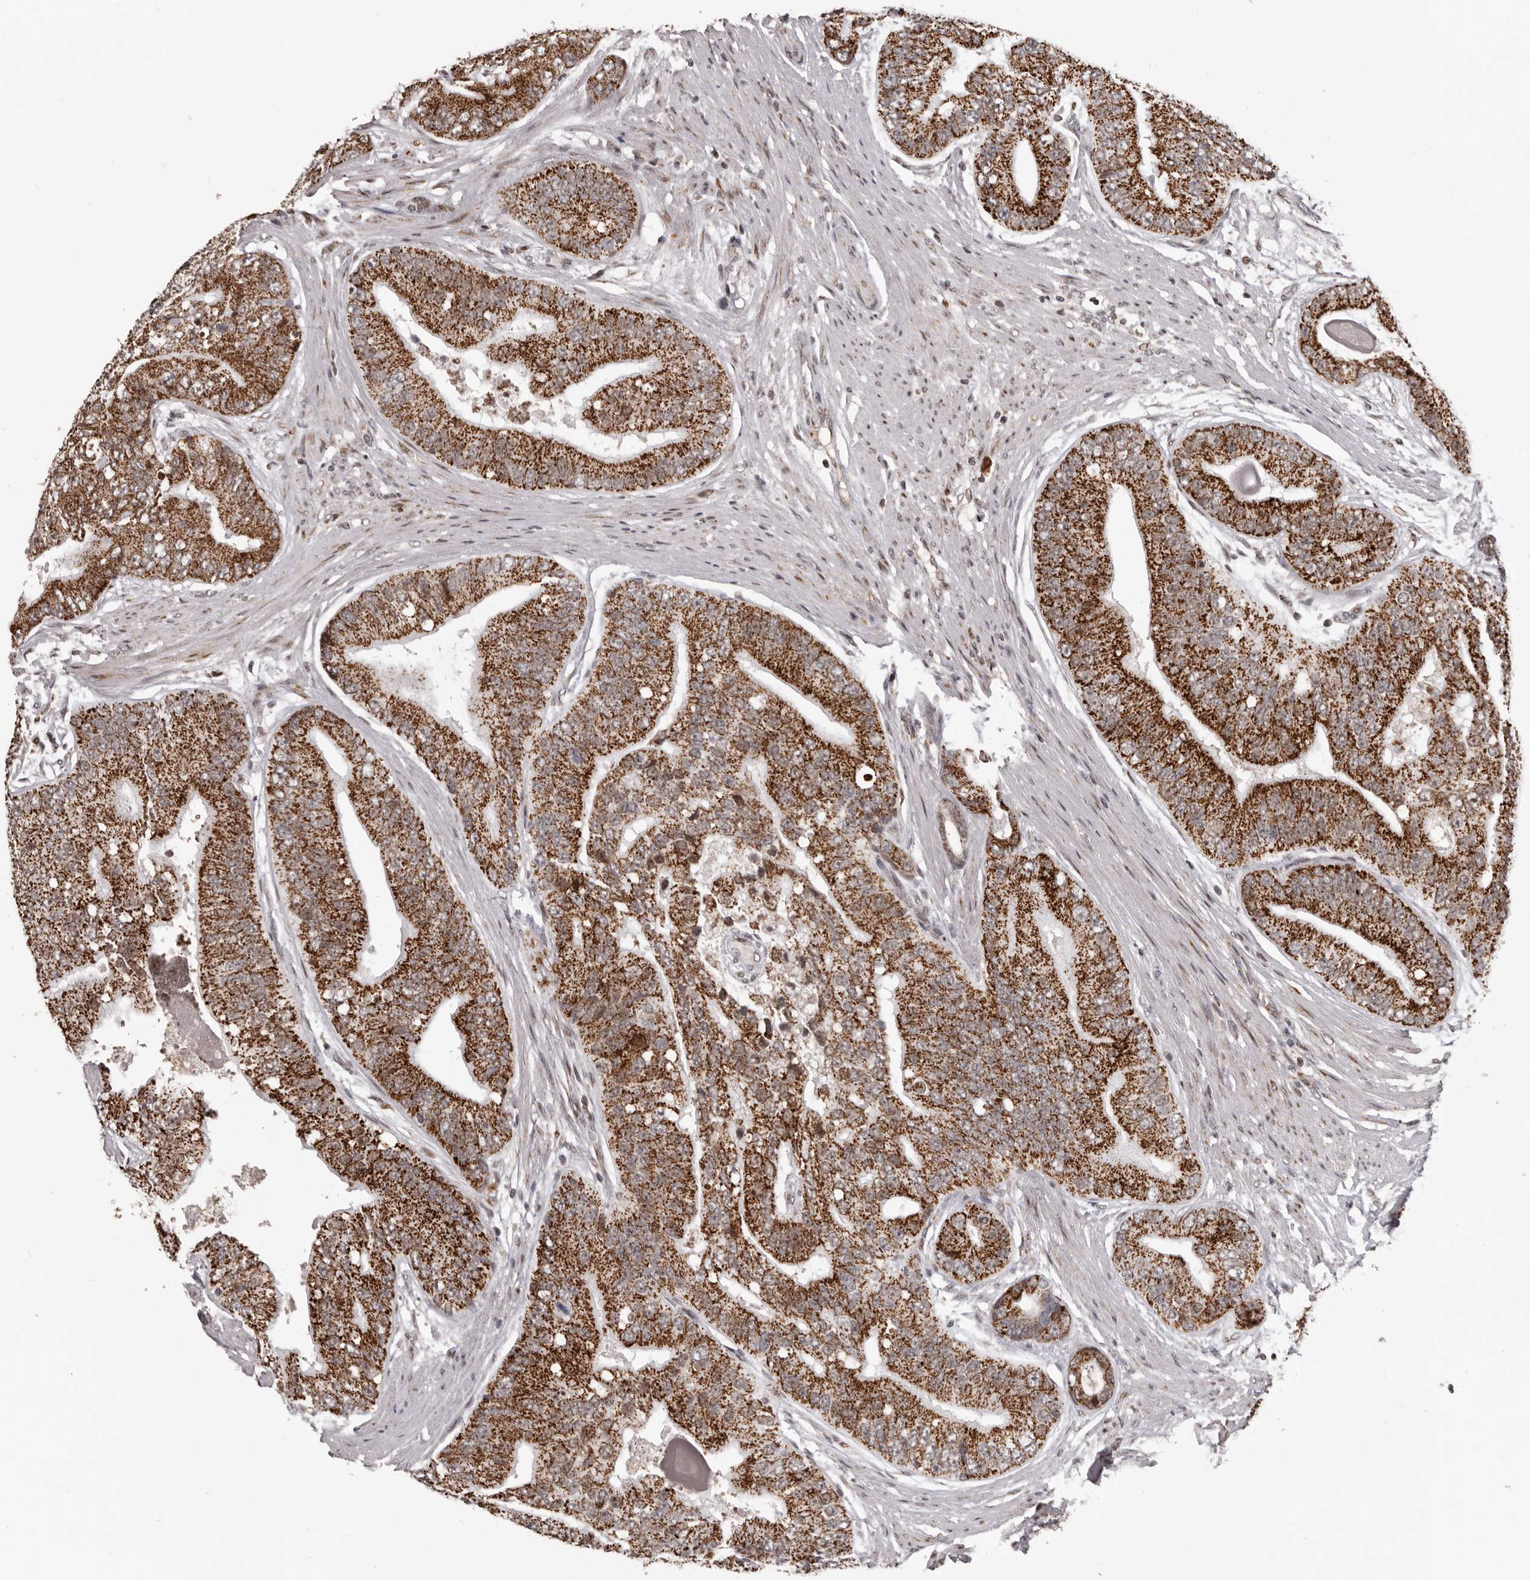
{"staining": {"intensity": "strong", "quantity": ">75%", "location": "cytoplasmic/membranous"}, "tissue": "prostate cancer", "cell_type": "Tumor cells", "image_type": "cancer", "snomed": [{"axis": "morphology", "description": "Adenocarcinoma, High grade"}, {"axis": "topography", "description": "Prostate"}], "caption": "Prostate high-grade adenocarcinoma tissue exhibits strong cytoplasmic/membranous positivity in approximately >75% of tumor cells, visualized by immunohistochemistry.", "gene": "C17orf99", "patient": {"sex": "male", "age": 70}}